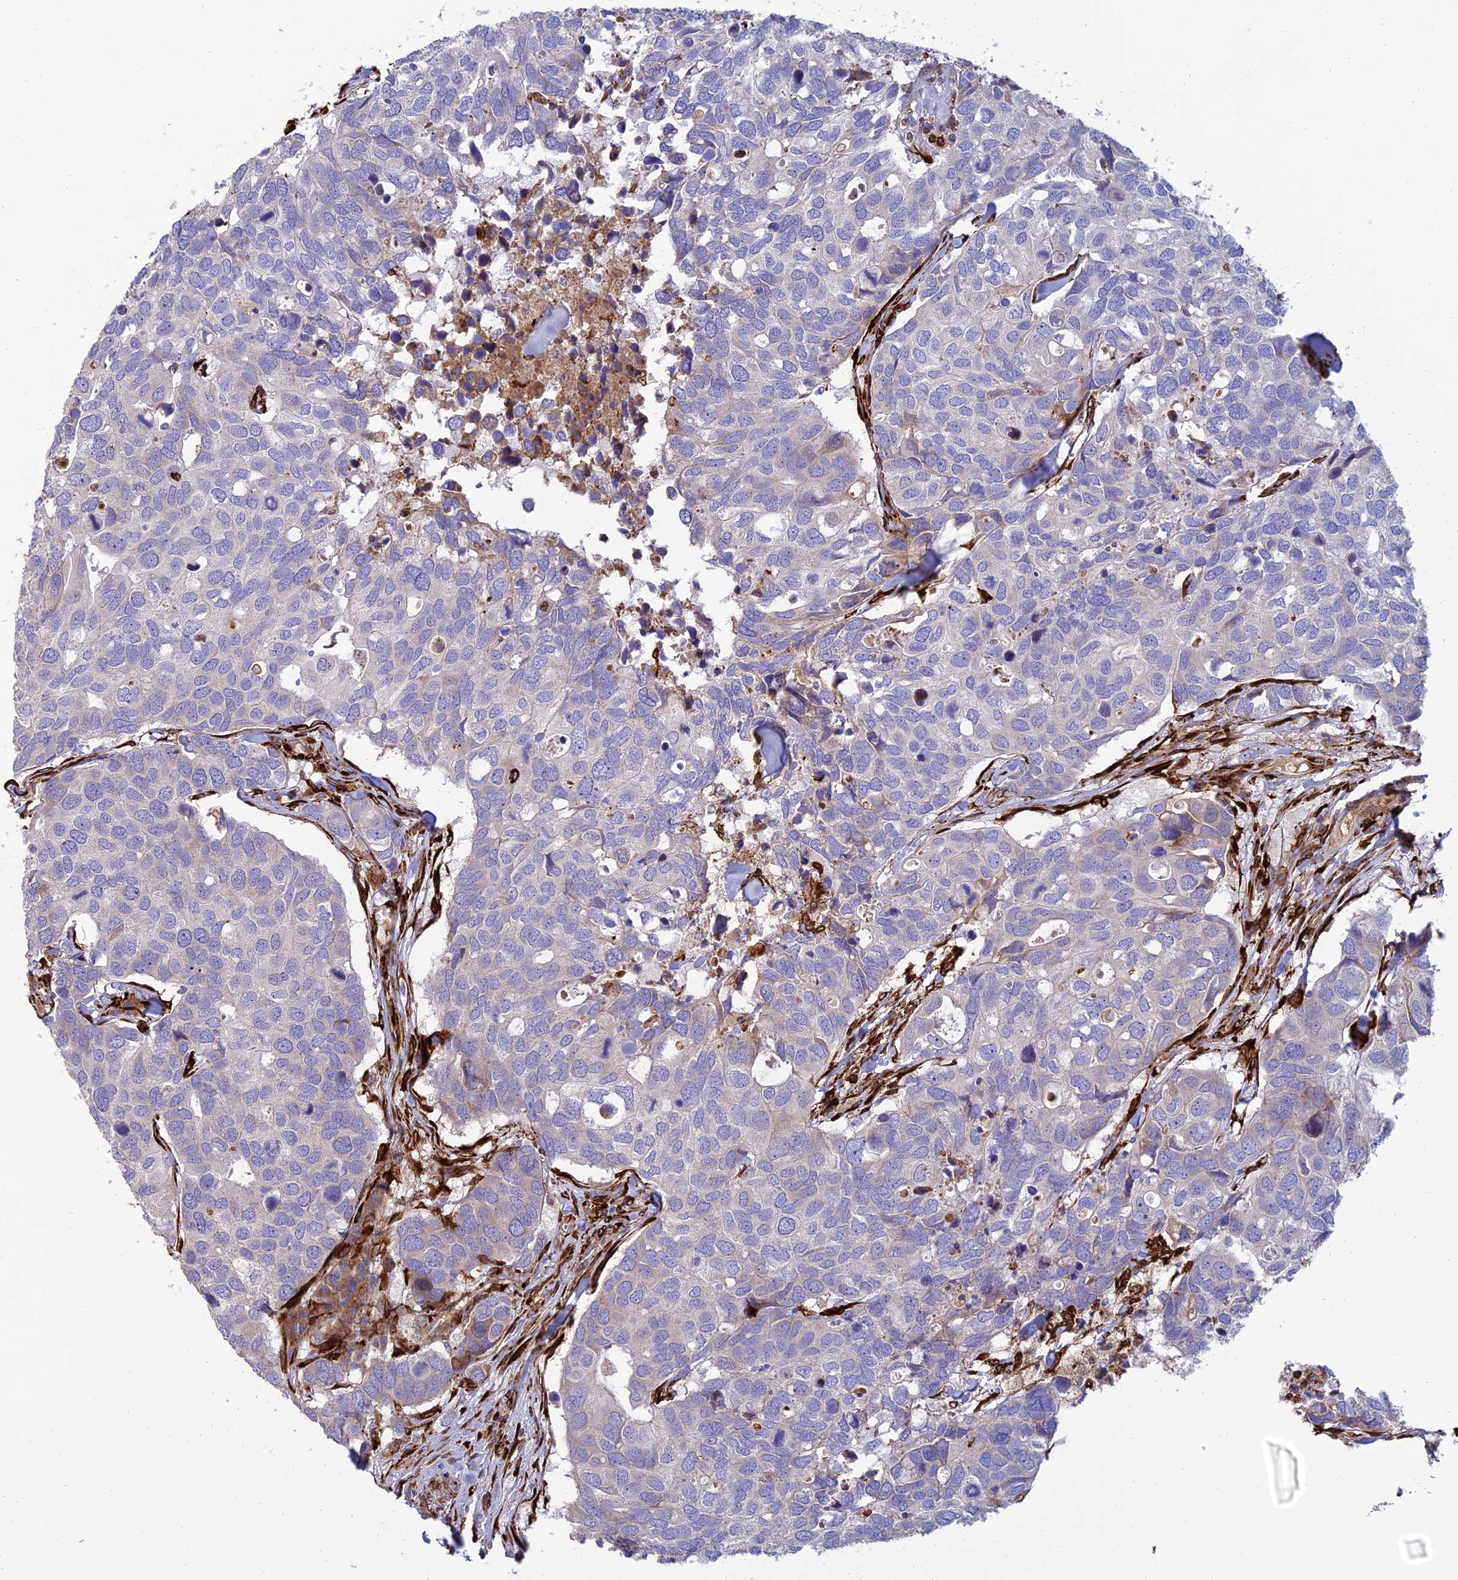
{"staining": {"intensity": "negative", "quantity": "none", "location": "none"}, "tissue": "breast cancer", "cell_type": "Tumor cells", "image_type": "cancer", "snomed": [{"axis": "morphology", "description": "Duct carcinoma"}, {"axis": "topography", "description": "Breast"}], "caption": "Tumor cells are negative for protein expression in human breast invasive ductal carcinoma.", "gene": "RCN3", "patient": {"sex": "female", "age": 83}}